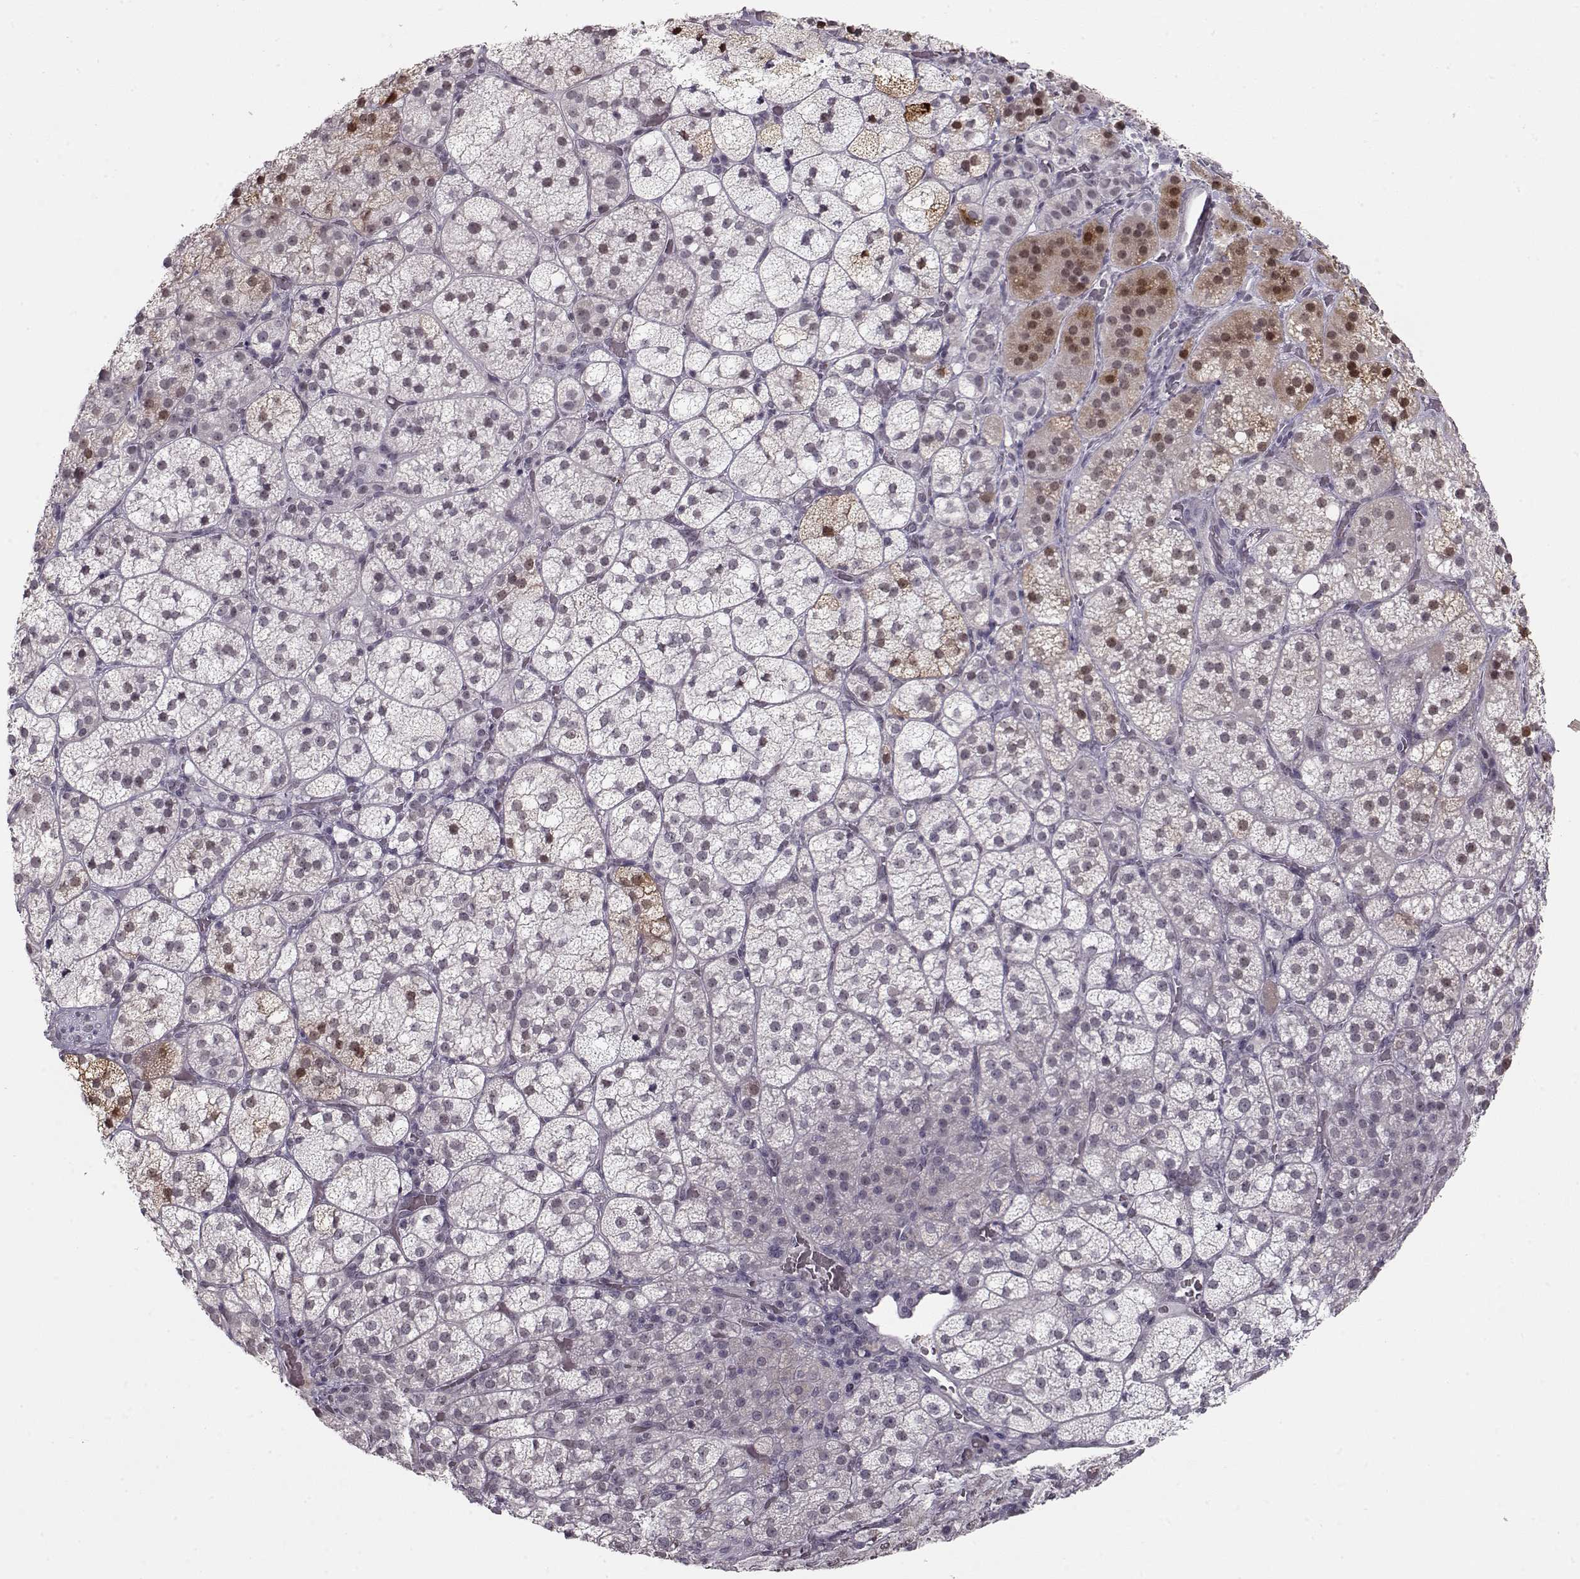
{"staining": {"intensity": "moderate", "quantity": "<25%", "location": "cytoplasmic/membranous,nuclear"}, "tissue": "adrenal gland", "cell_type": "Glandular cells", "image_type": "normal", "snomed": [{"axis": "morphology", "description": "Normal tissue, NOS"}, {"axis": "topography", "description": "Adrenal gland"}], "caption": "Immunohistochemical staining of normal human adrenal gland displays <25% levels of moderate cytoplasmic/membranous,nuclear protein positivity in about <25% of glandular cells.", "gene": "PCP4", "patient": {"sex": "female", "age": 60}}